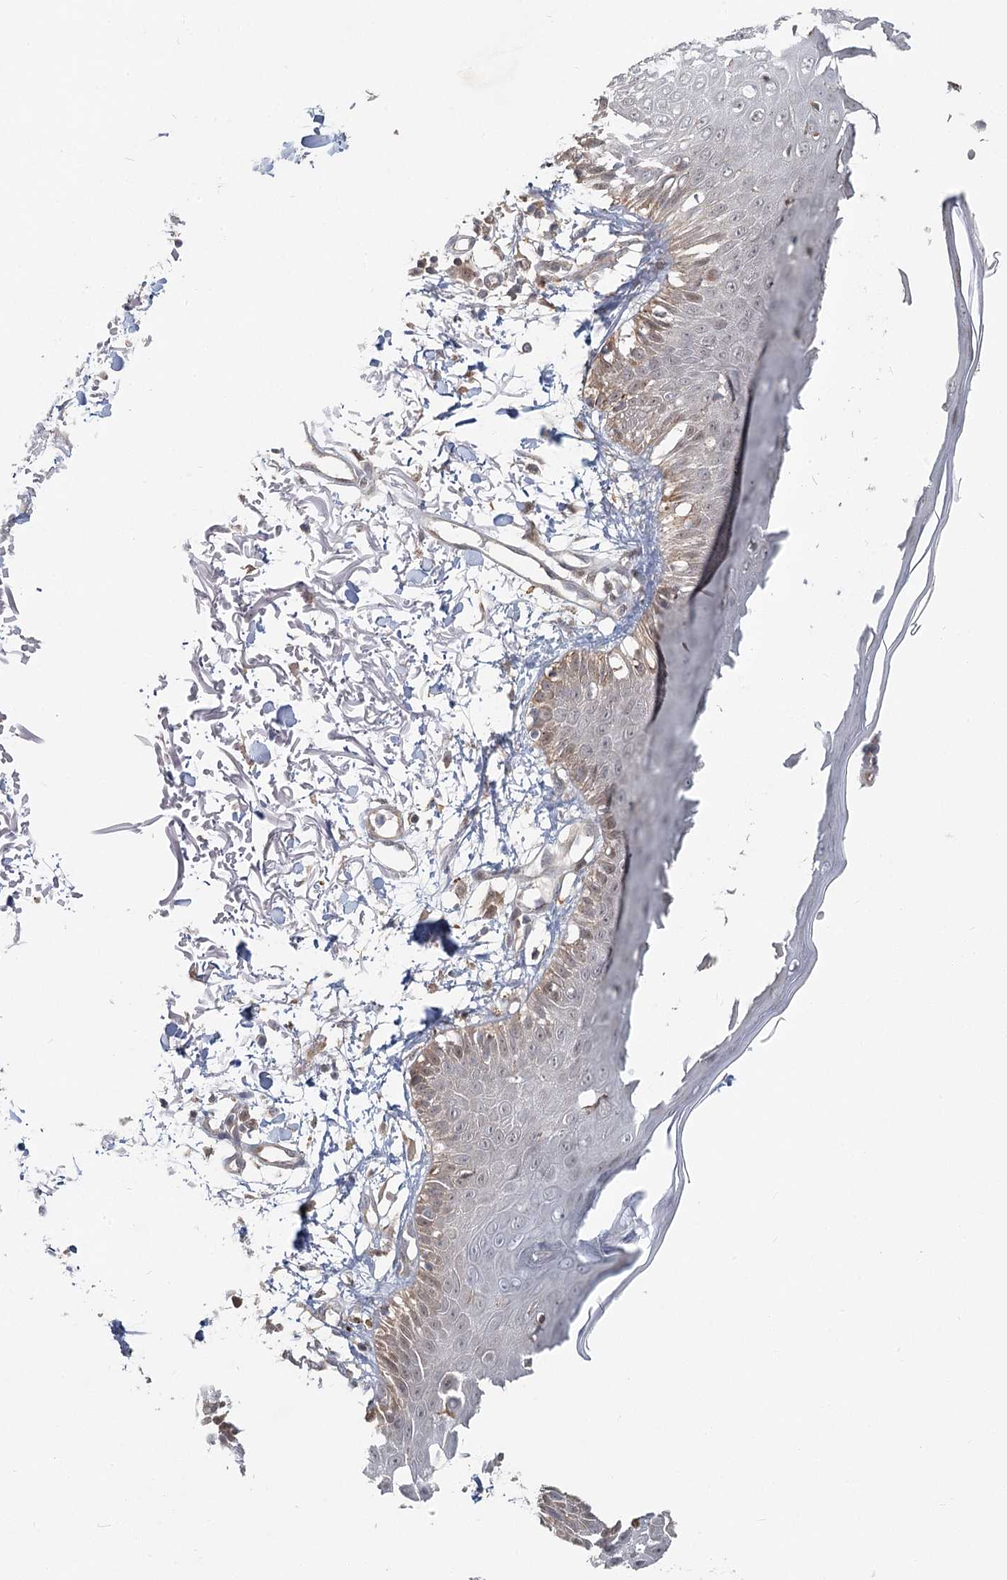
{"staining": {"intensity": "moderate", "quantity": "25%-75%", "location": "cytoplasmic/membranous"}, "tissue": "skin", "cell_type": "Fibroblasts", "image_type": "normal", "snomed": [{"axis": "morphology", "description": "Normal tissue, NOS"}, {"axis": "morphology", "description": "Squamous cell carcinoma, NOS"}, {"axis": "topography", "description": "Skin"}, {"axis": "topography", "description": "Peripheral nerve tissue"}], "caption": "Skin was stained to show a protein in brown. There is medium levels of moderate cytoplasmic/membranous staining in about 25%-75% of fibroblasts. The protein of interest is shown in brown color, while the nuclei are stained blue.", "gene": "THNSL1", "patient": {"sex": "male", "age": 83}}